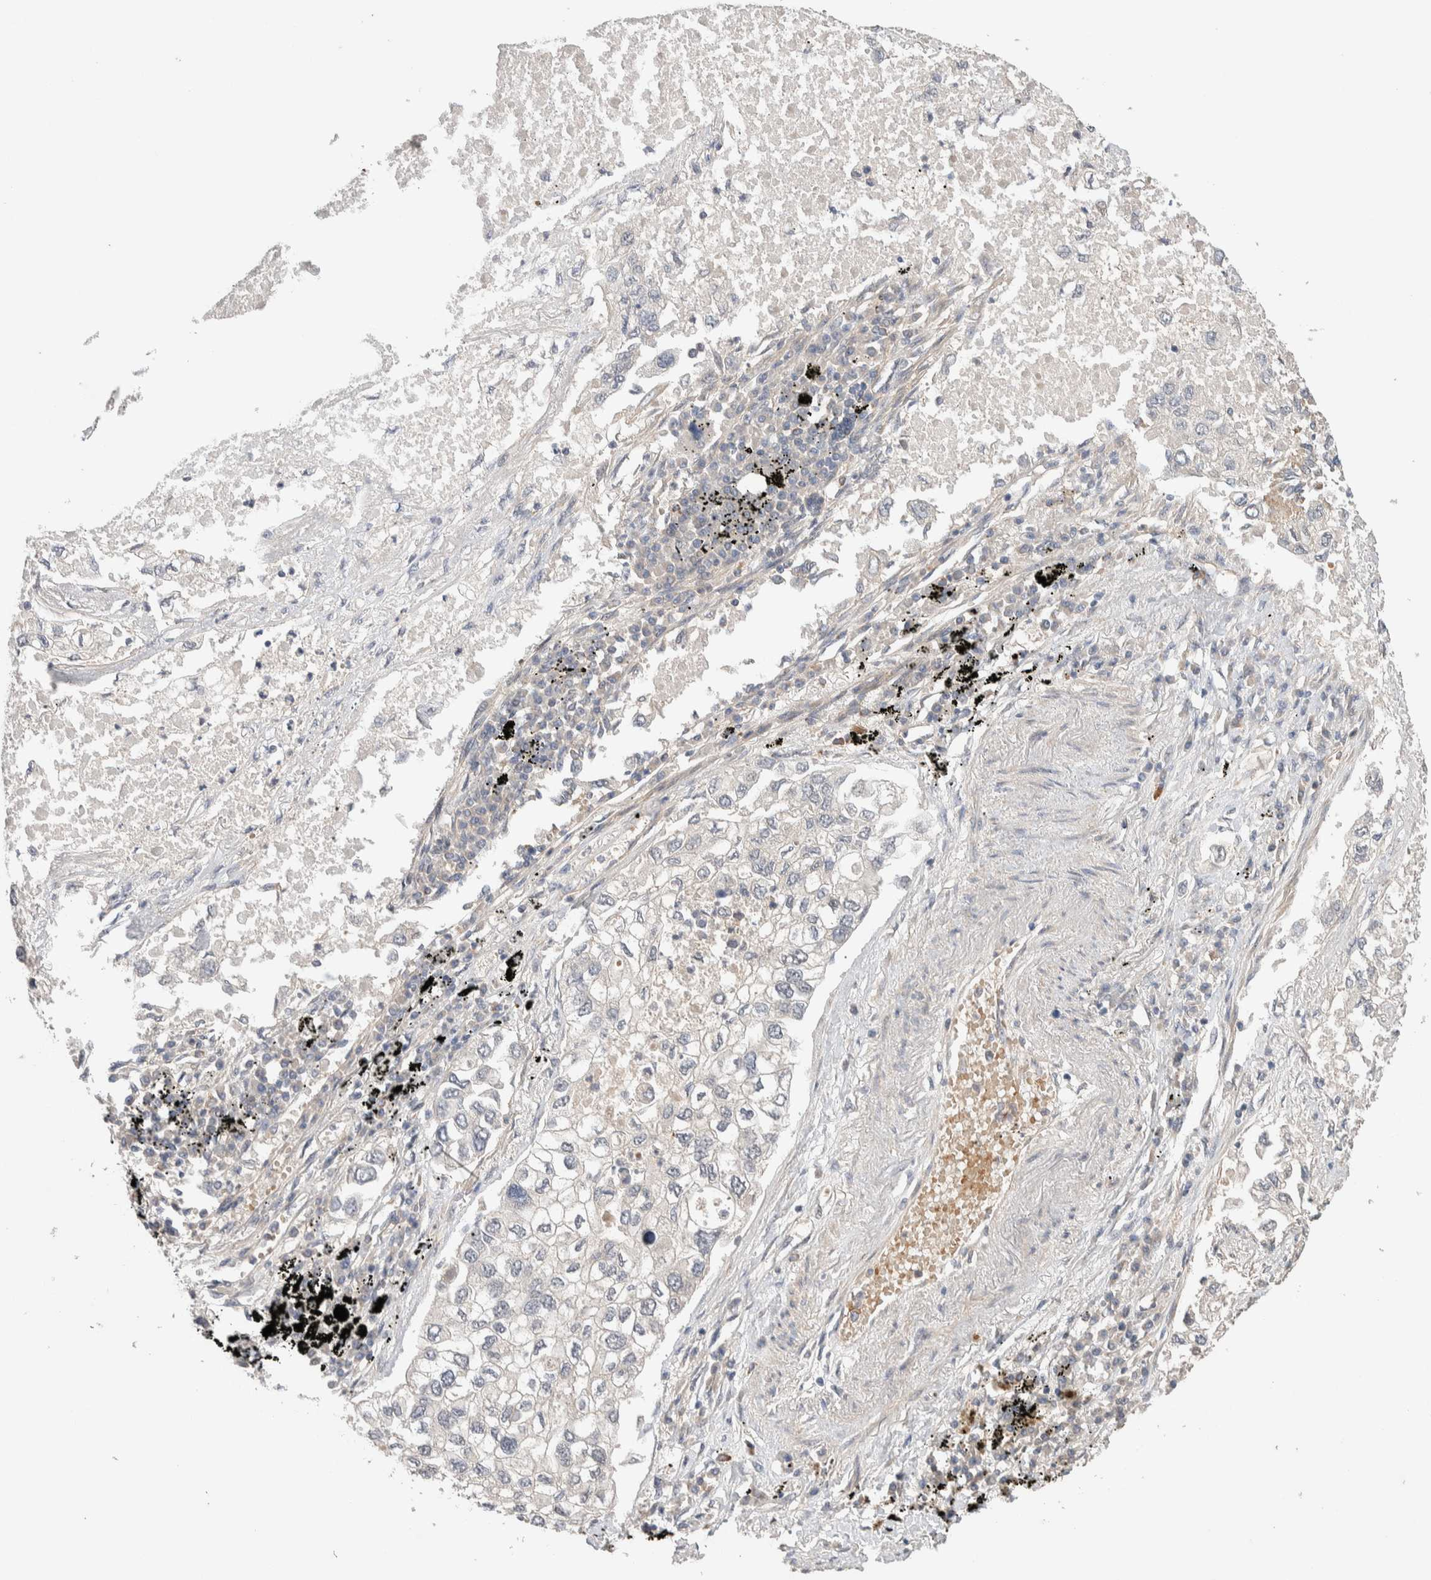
{"staining": {"intensity": "negative", "quantity": "none", "location": "none"}, "tissue": "lung cancer", "cell_type": "Tumor cells", "image_type": "cancer", "snomed": [{"axis": "morphology", "description": "Inflammation, NOS"}, {"axis": "morphology", "description": "Adenocarcinoma, NOS"}, {"axis": "topography", "description": "Lung"}], "caption": "This image is of lung cancer stained with immunohistochemistry to label a protein in brown with the nuclei are counter-stained blue. There is no expression in tumor cells.", "gene": "CASK", "patient": {"sex": "male", "age": 63}}